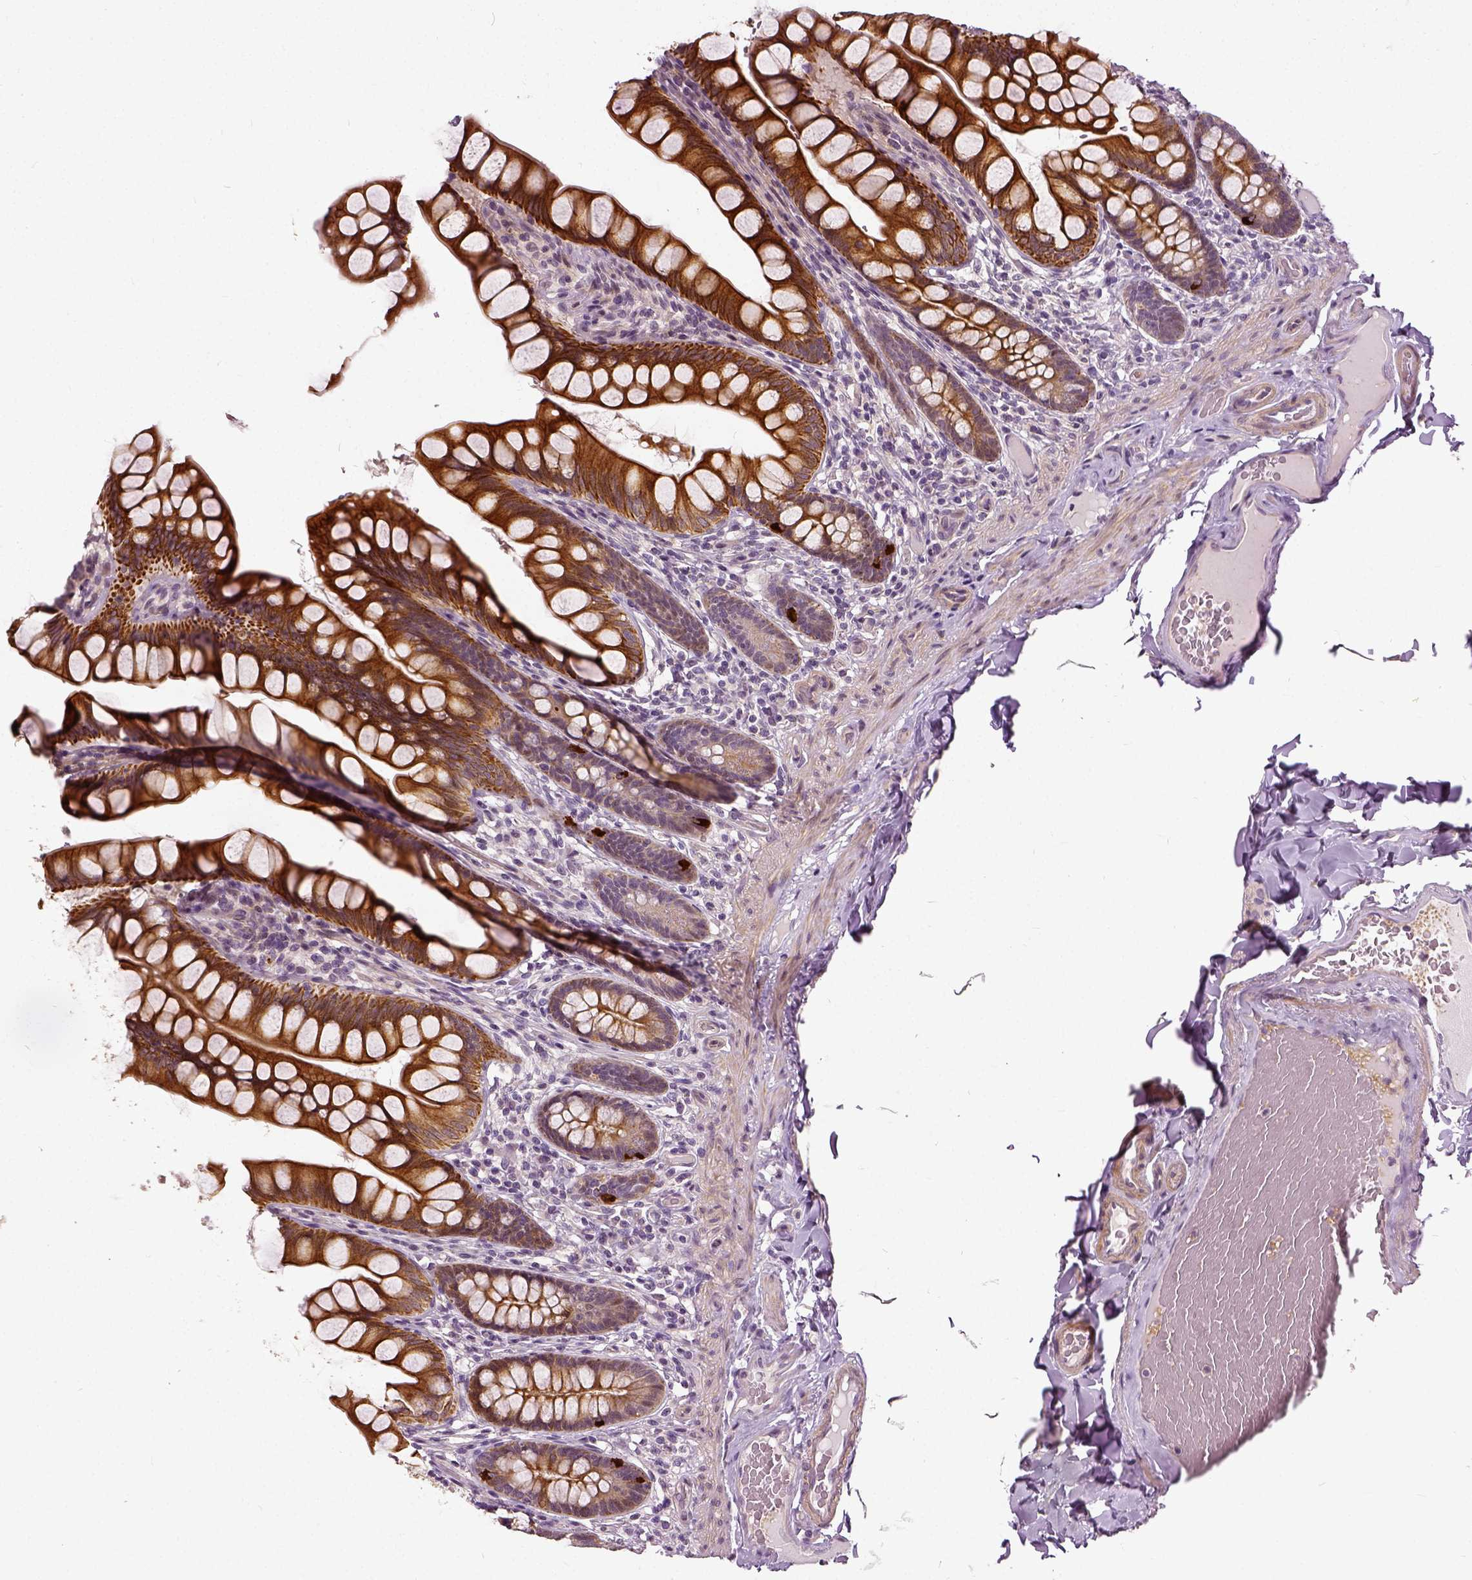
{"staining": {"intensity": "strong", "quantity": ">75%", "location": "cytoplasmic/membranous"}, "tissue": "small intestine", "cell_type": "Glandular cells", "image_type": "normal", "snomed": [{"axis": "morphology", "description": "Normal tissue, NOS"}, {"axis": "topography", "description": "Small intestine"}], "caption": "Small intestine stained for a protein (brown) displays strong cytoplasmic/membranous positive expression in about >75% of glandular cells.", "gene": "ILRUN", "patient": {"sex": "male", "age": 70}}